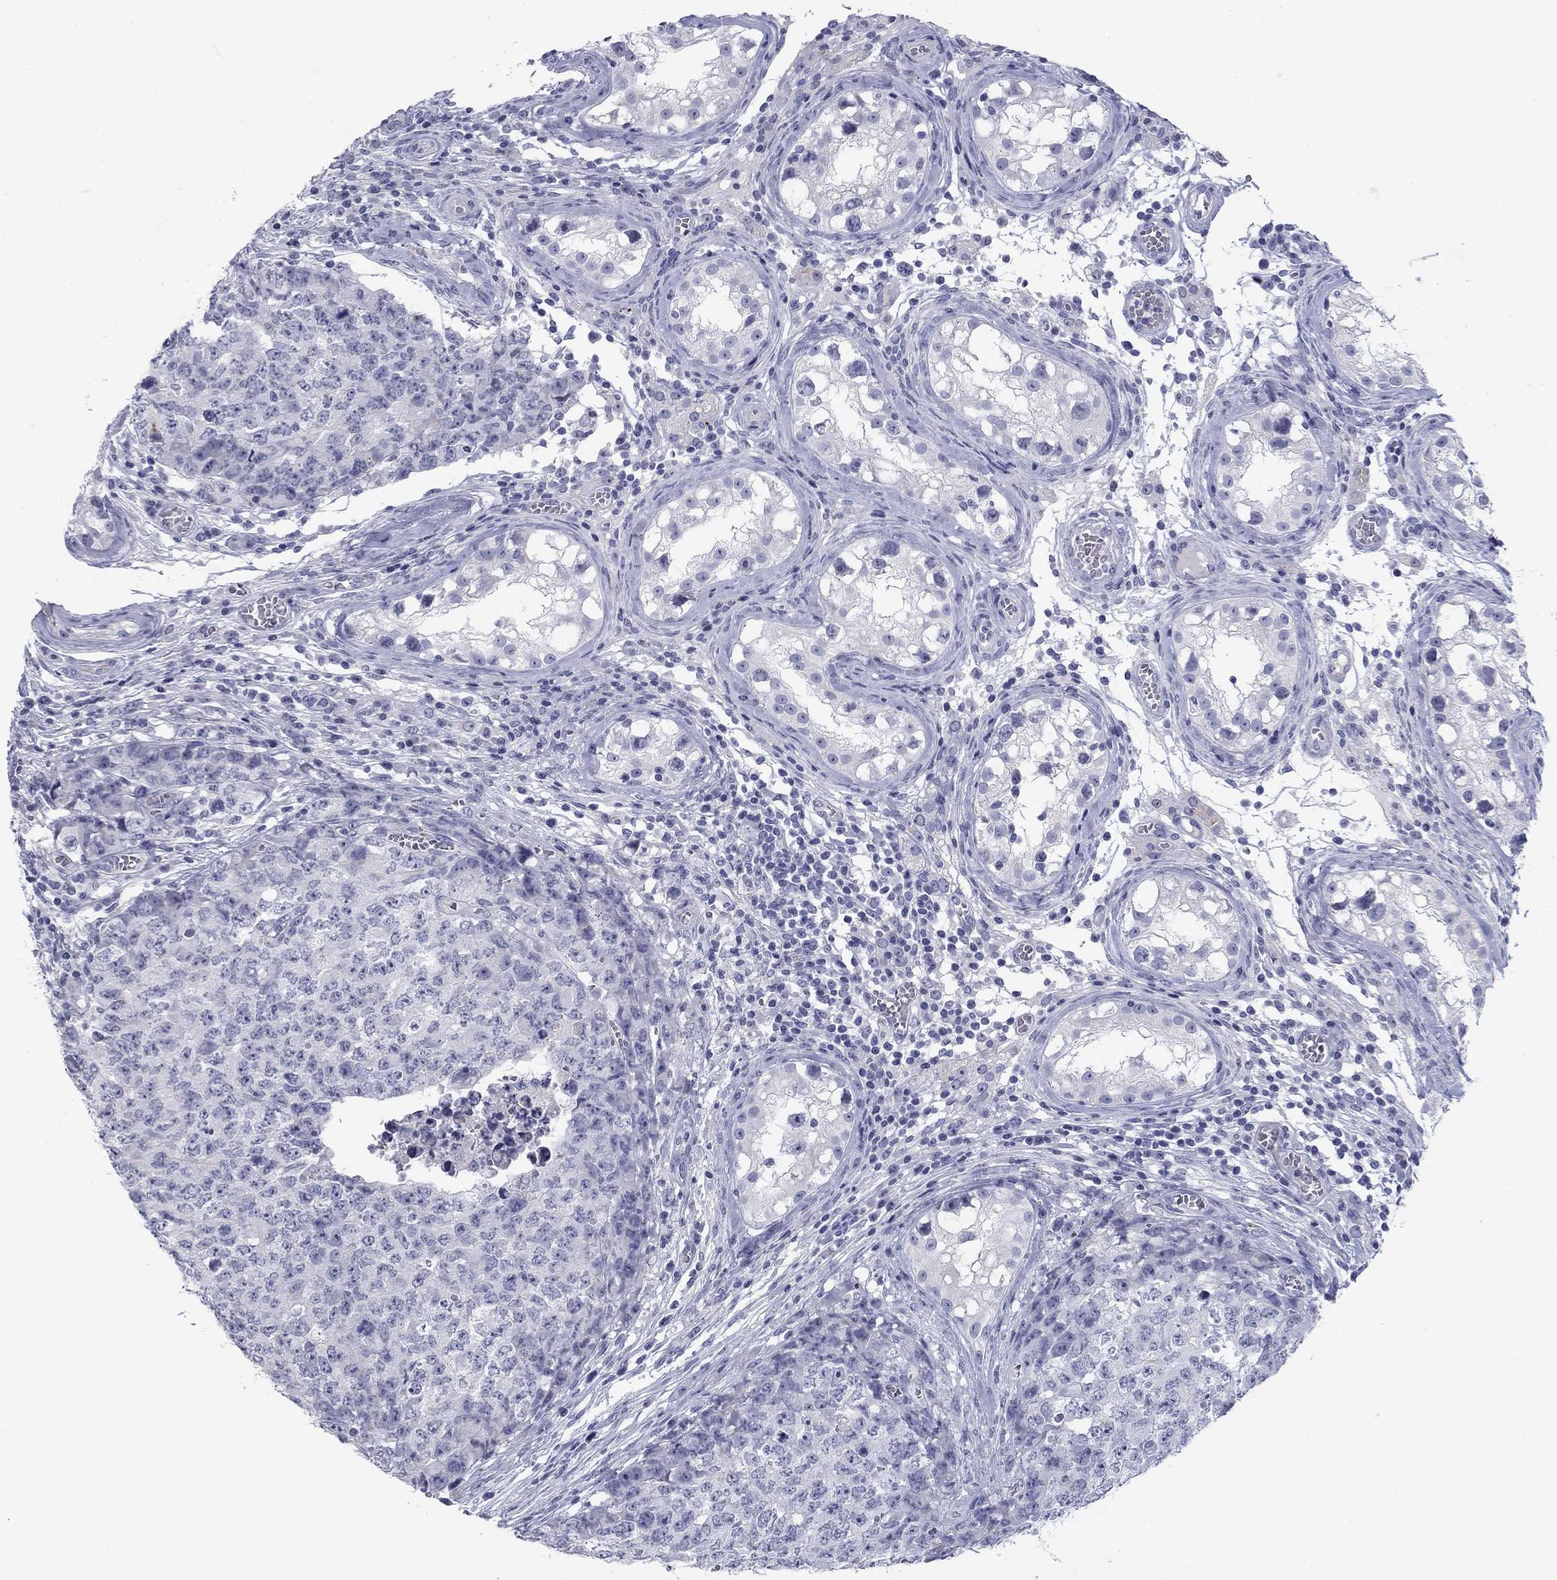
{"staining": {"intensity": "negative", "quantity": "none", "location": "none"}, "tissue": "testis cancer", "cell_type": "Tumor cells", "image_type": "cancer", "snomed": [{"axis": "morphology", "description": "Carcinoma, Embryonal, NOS"}, {"axis": "topography", "description": "Testis"}], "caption": "Tumor cells are negative for brown protein staining in testis cancer (embryonal carcinoma).", "gene": "PRPH", "patient": {"sex": "male", "age": 23}}